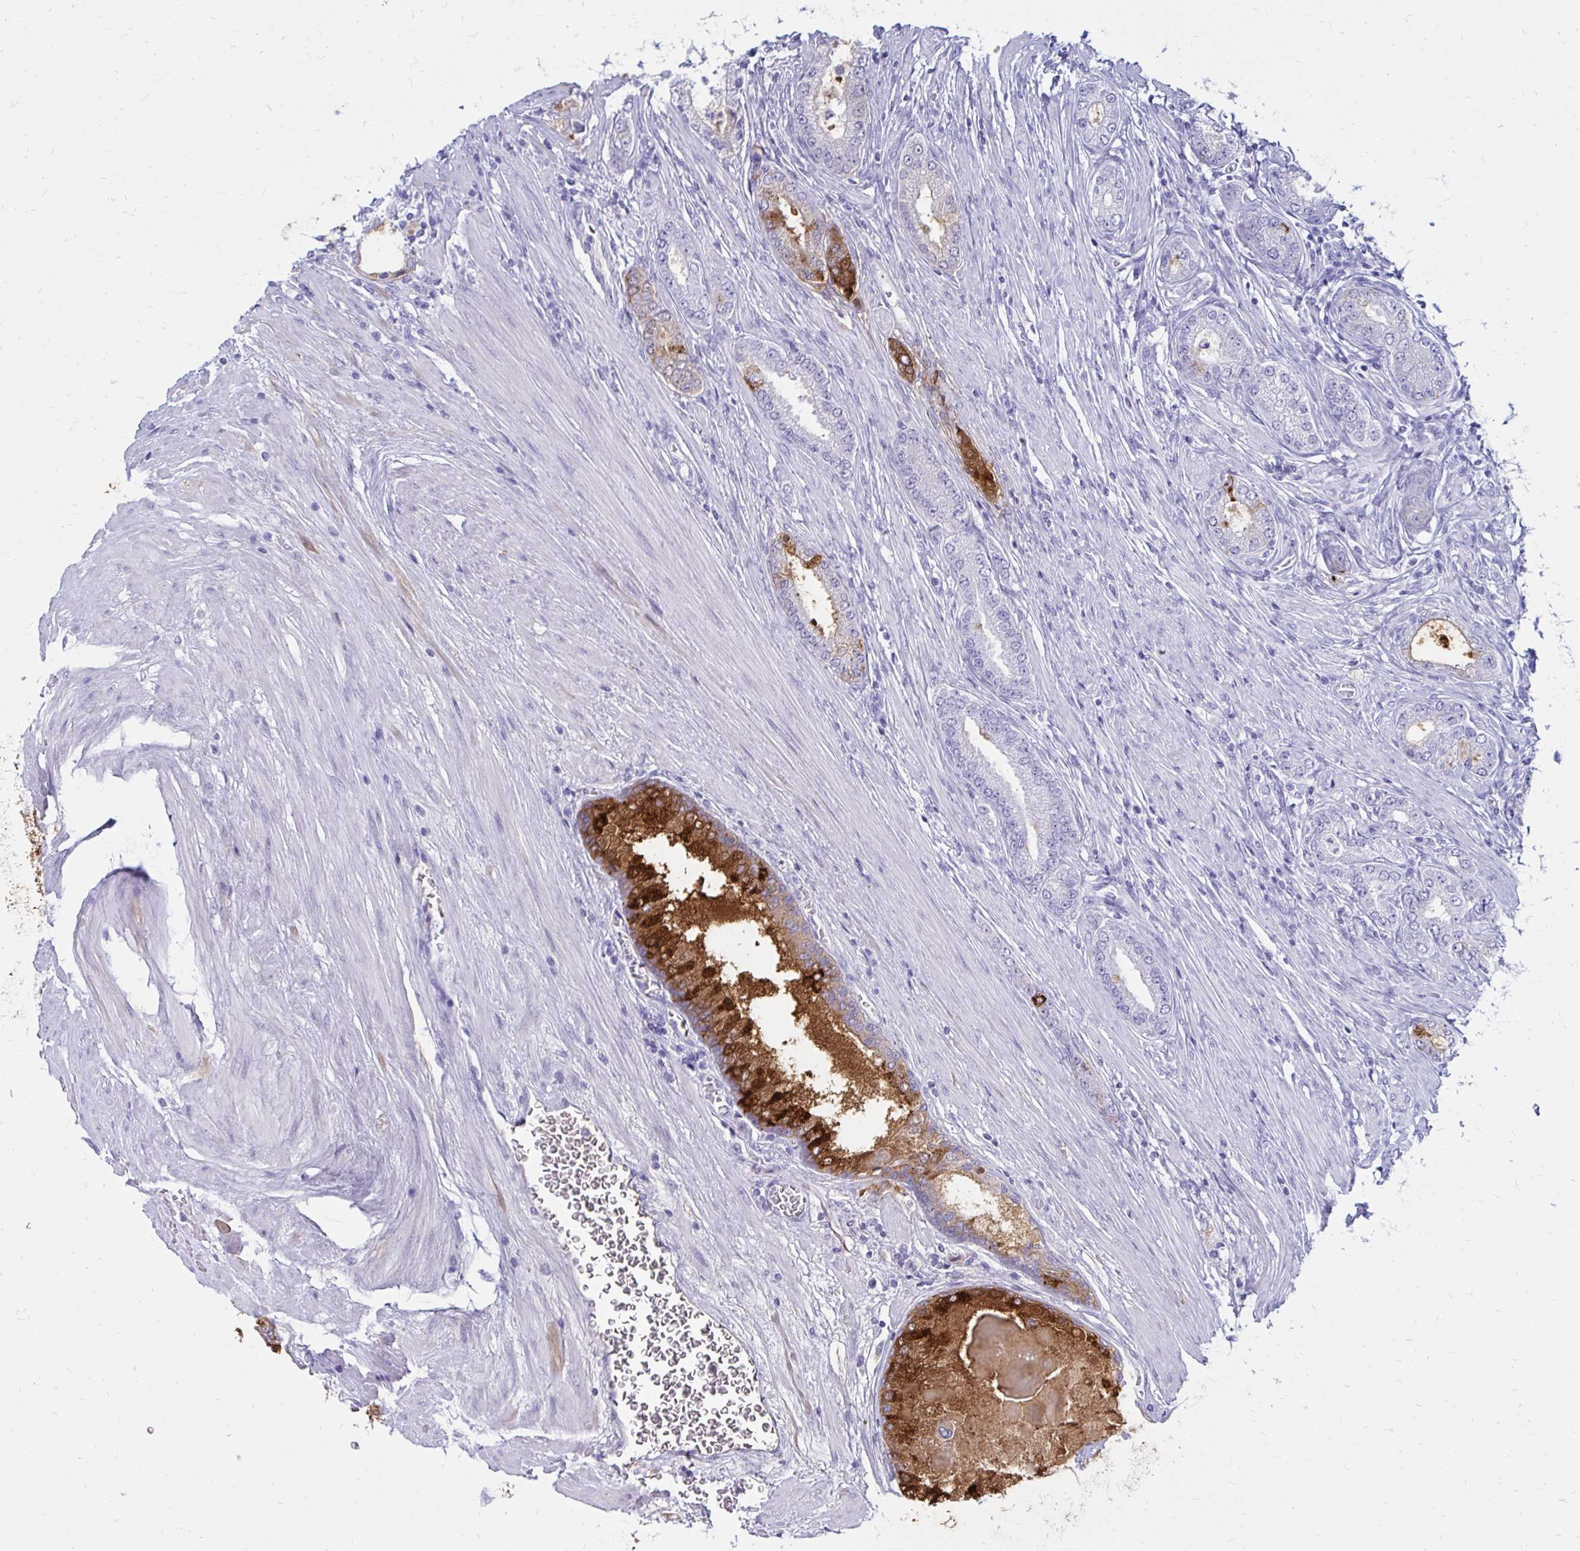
{"staining": {"intensity": "moderate", "quantity": "<25%", "location": "cytoplasmic/membranous"}, "tissue": "prostate cancer", "cell_type": "Tumor cells", "image_type": "cancer", "snomed": [{"axis": "morphology", "description": "Adenocarcinoma, High grade"}, {"axis": "topography", "description": "Prostate"}], "caption": "The image shows staining of prostate adenocarcinoma (high-grade), revealing moderate cytoplasmic/membranous protein expression (brown color) within tumor cells.", "gene": "OR10R2", "patient": {"sex": "male", "age": 67}}